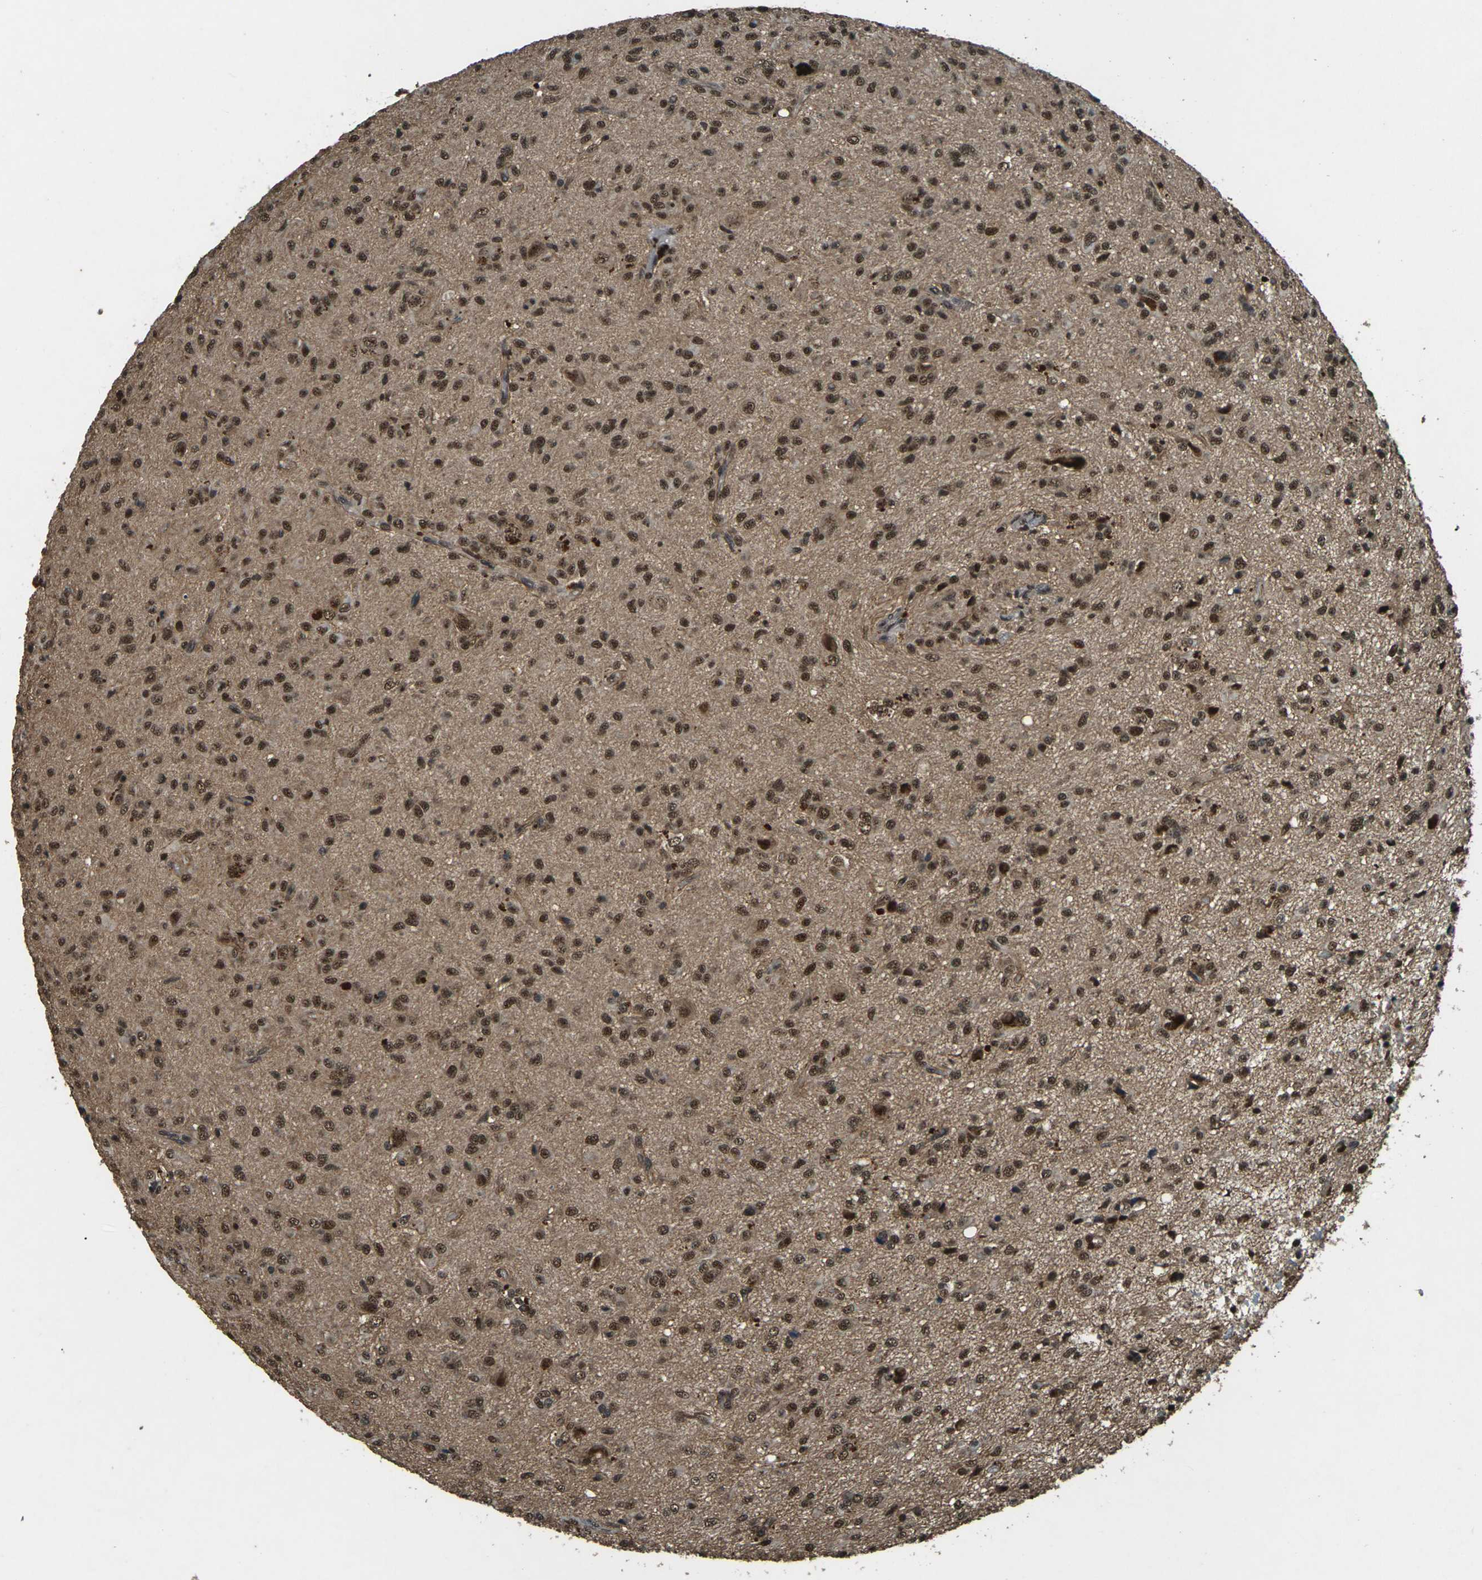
{"staining": {"intensity": "moderate", "quantity": ">75%", "location": "nuclear"}, "tissue": "glioma", "cell_type": "Tumor cells", "image_type": "cancer", "snomed": [{"axis": "morphology", "description": "Glioma, malignant, High grade"}, {"axis": "topography", "description": "Brain"}], "caption": "Protein staining of malignant high-grade glioma tissue shows moderate nuclear positivity in approximately >75% of tumor cells.", "gene": "NR4A2", "patient": {"sex": "female", "age": 59}}